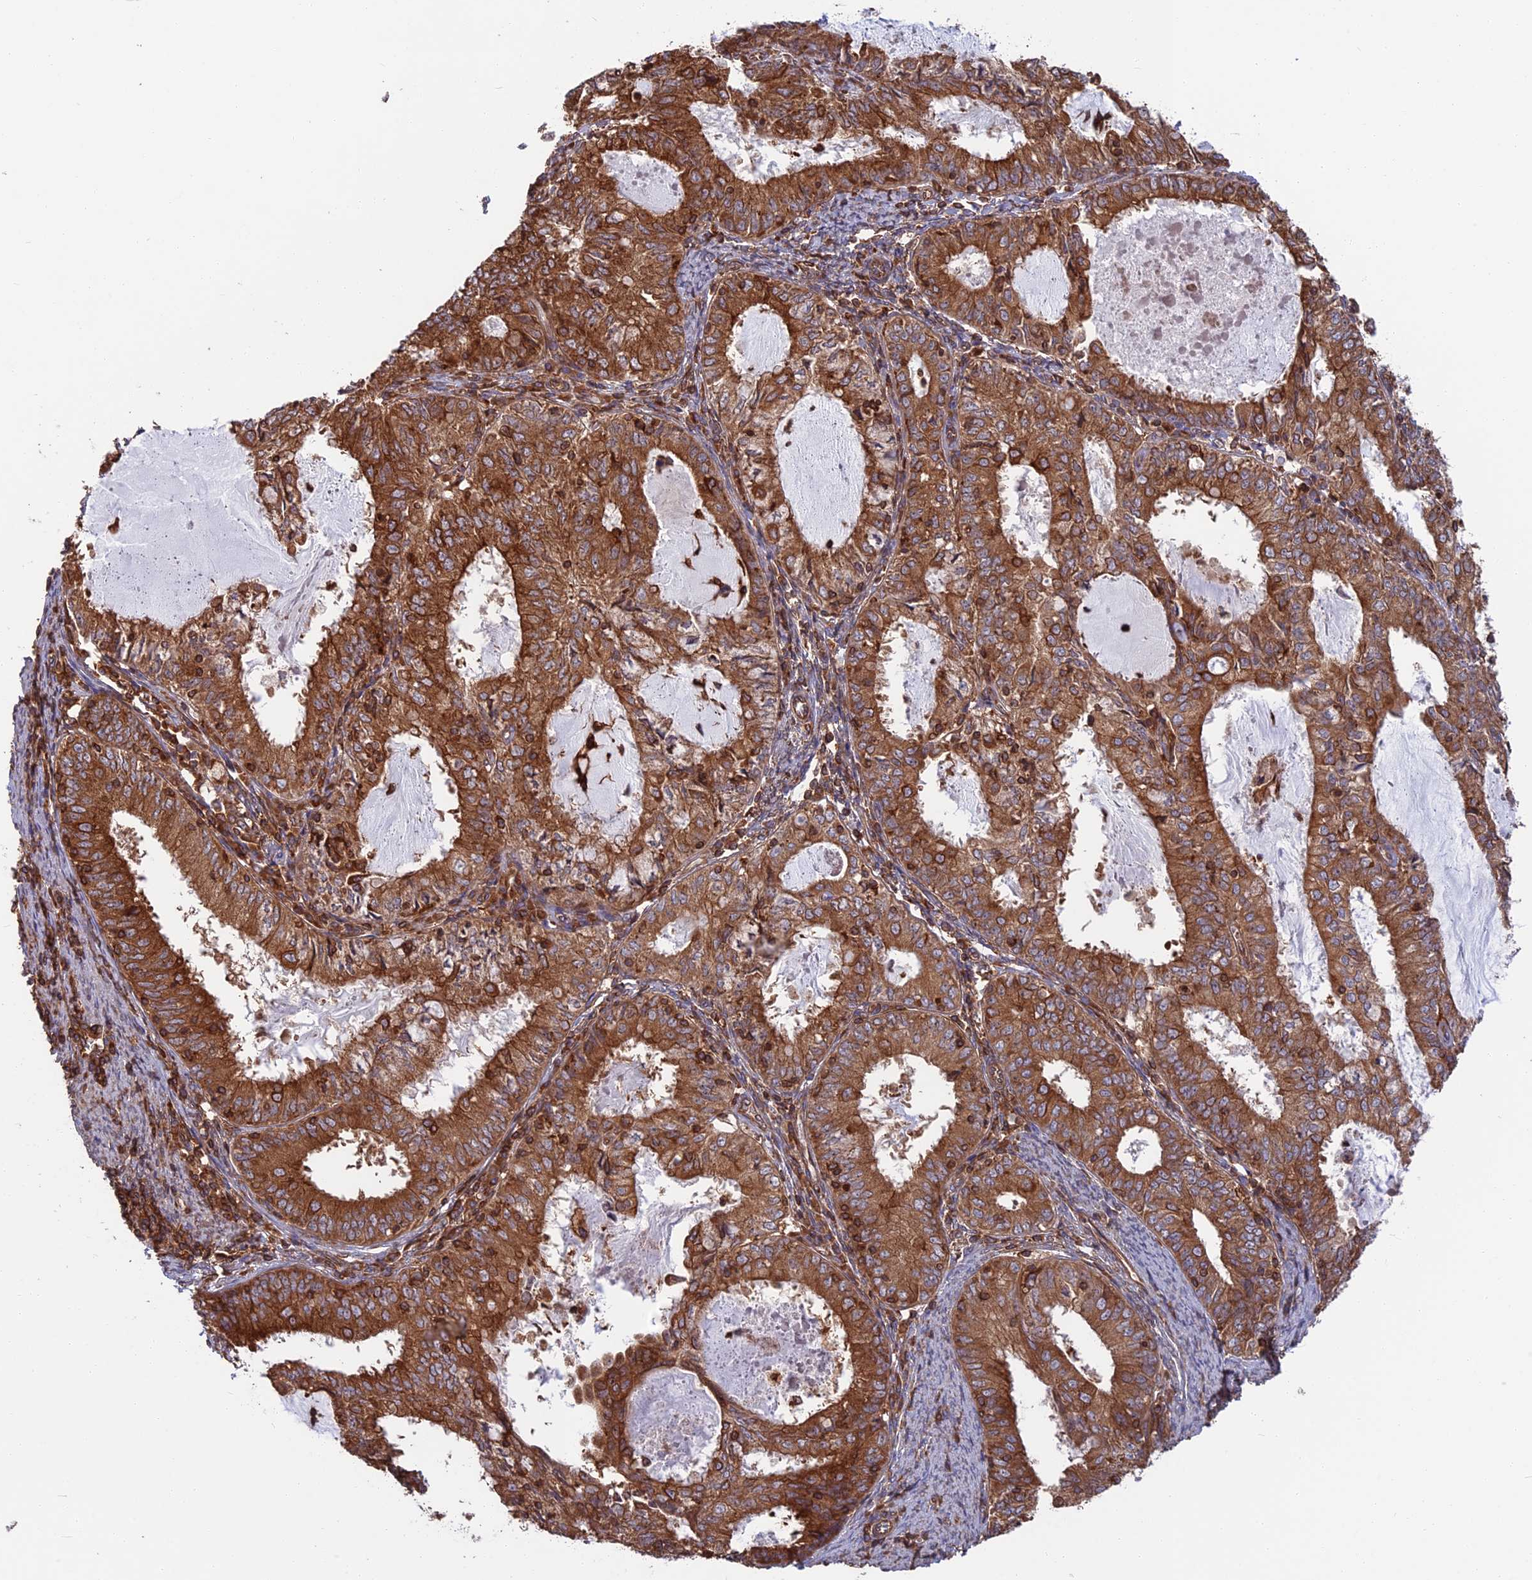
{"staining": {"intensity": "strong", "quantity": ">75%", "location": "cytoplasmic/membranous"}, "tissue": "endometrial cancer", "cell_type": "Tumor cells", "image_type": "cancer", "snomed": [{"axis": "morphology", "description": "Adenocarcinoma, NOS"}, {"axis": "topography", "description": "Endometrium"}], "caption": "Immunohistochemistry micrograph of neoplastic tissue: endometrial adenocarcinoma stained using IHC demonstrates high levels of strong protein expression localized specifically in the cytoplasmic/membranous of tumor cells, appearing as a cytoplasmic/membranous brown color.", "gene": "WDR1", "patient": {"sex": "female", "age": 57}}